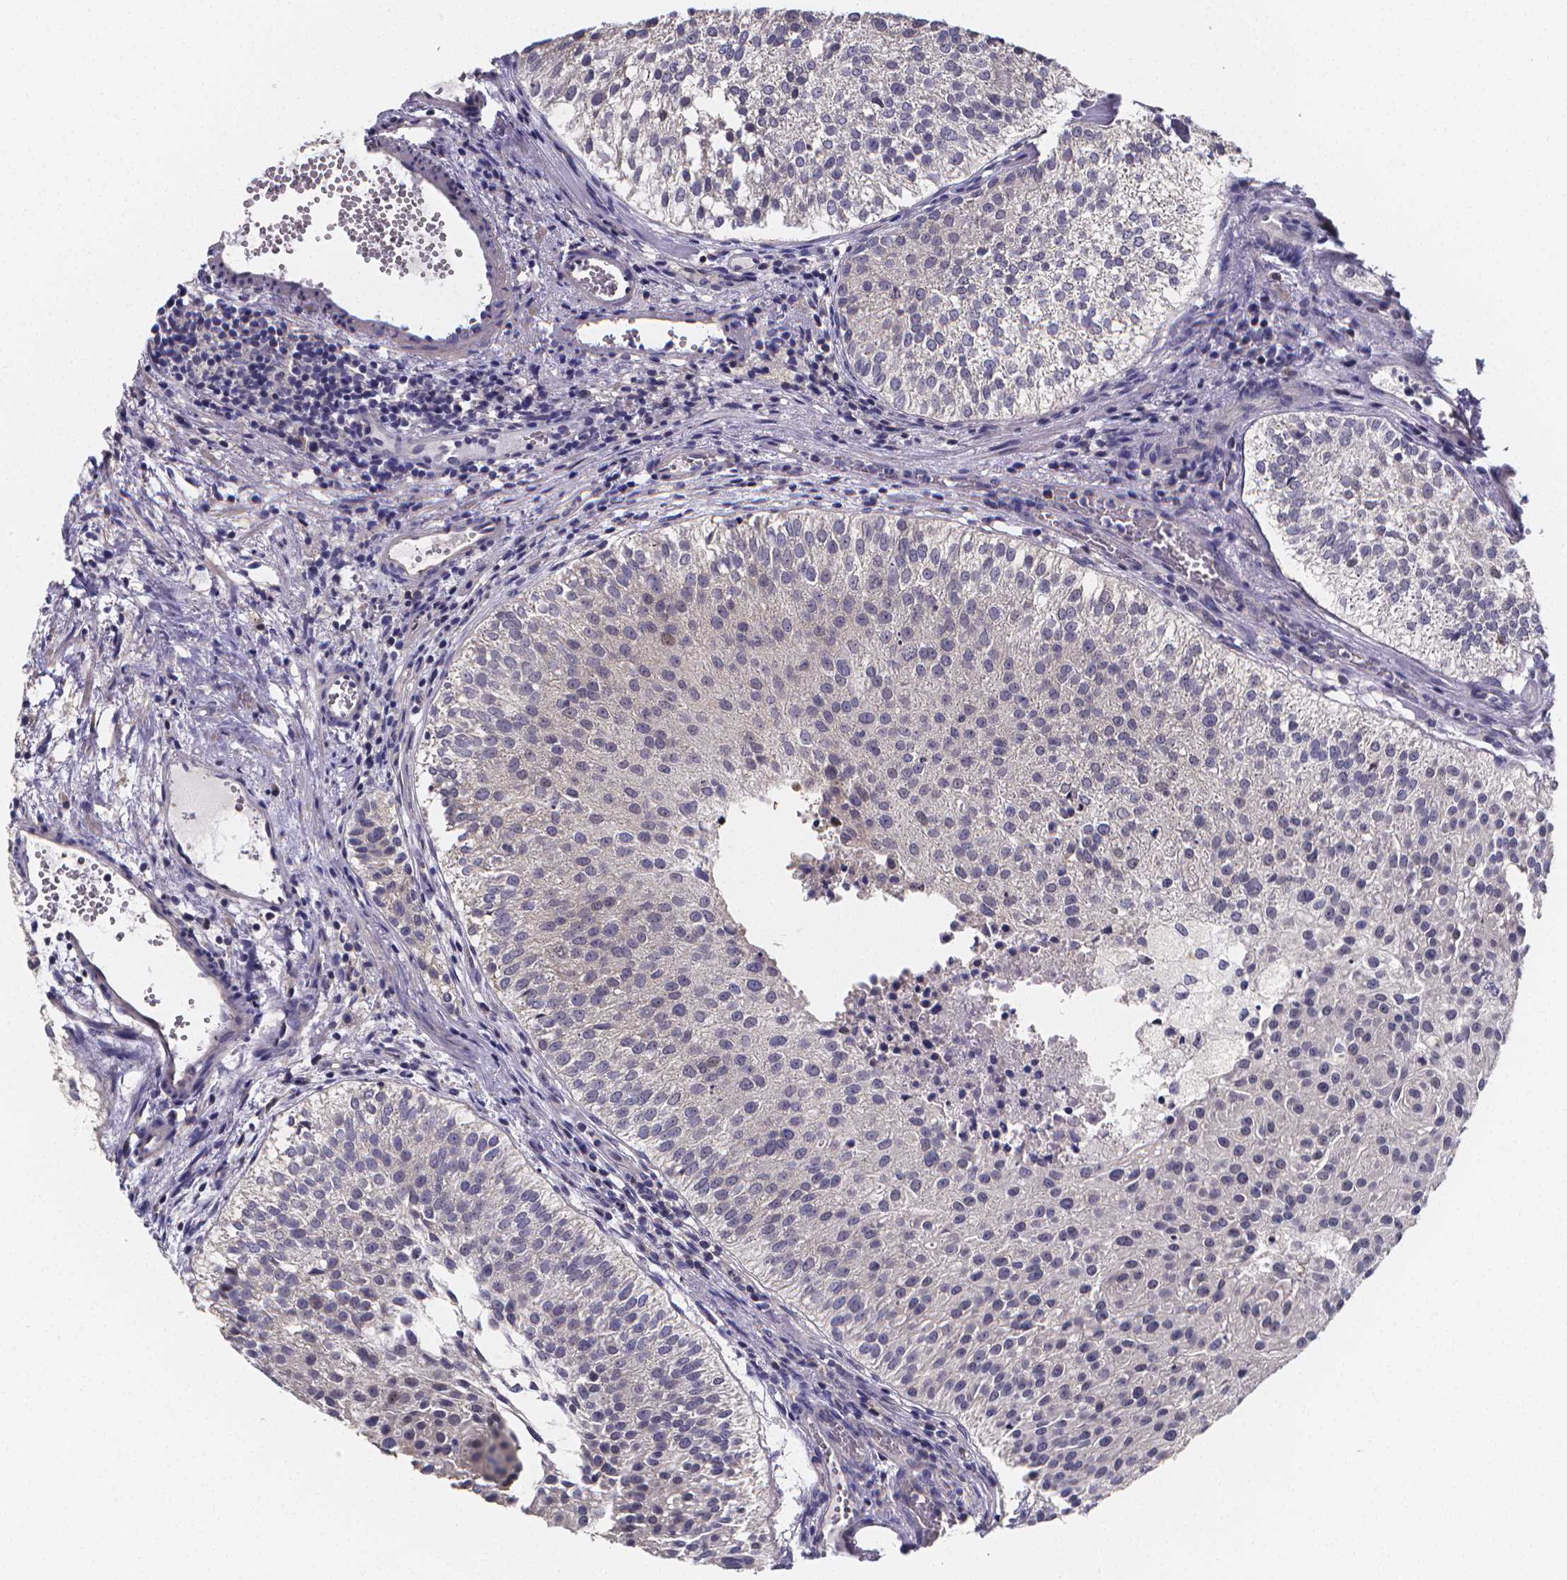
{"staining": {"intensity": "negative", "quantity": "none", "location": "none"}, "tissue": "urothelial cancer", "cell_type": "Tumor cells", "image_type": "cancer", "snomed": [{"axis": "morphology", "description": "Urothelial carcinoma, Low grade"}, {"axis": "topography", "description": "Urinary bladder"}], "caption": "Micrograph shows no protein positivity in tumor cells of urothelial carcinoma (low-grade) tissue.", "gene": "PAH", "patient": {"sex": "female", "age": 87}}